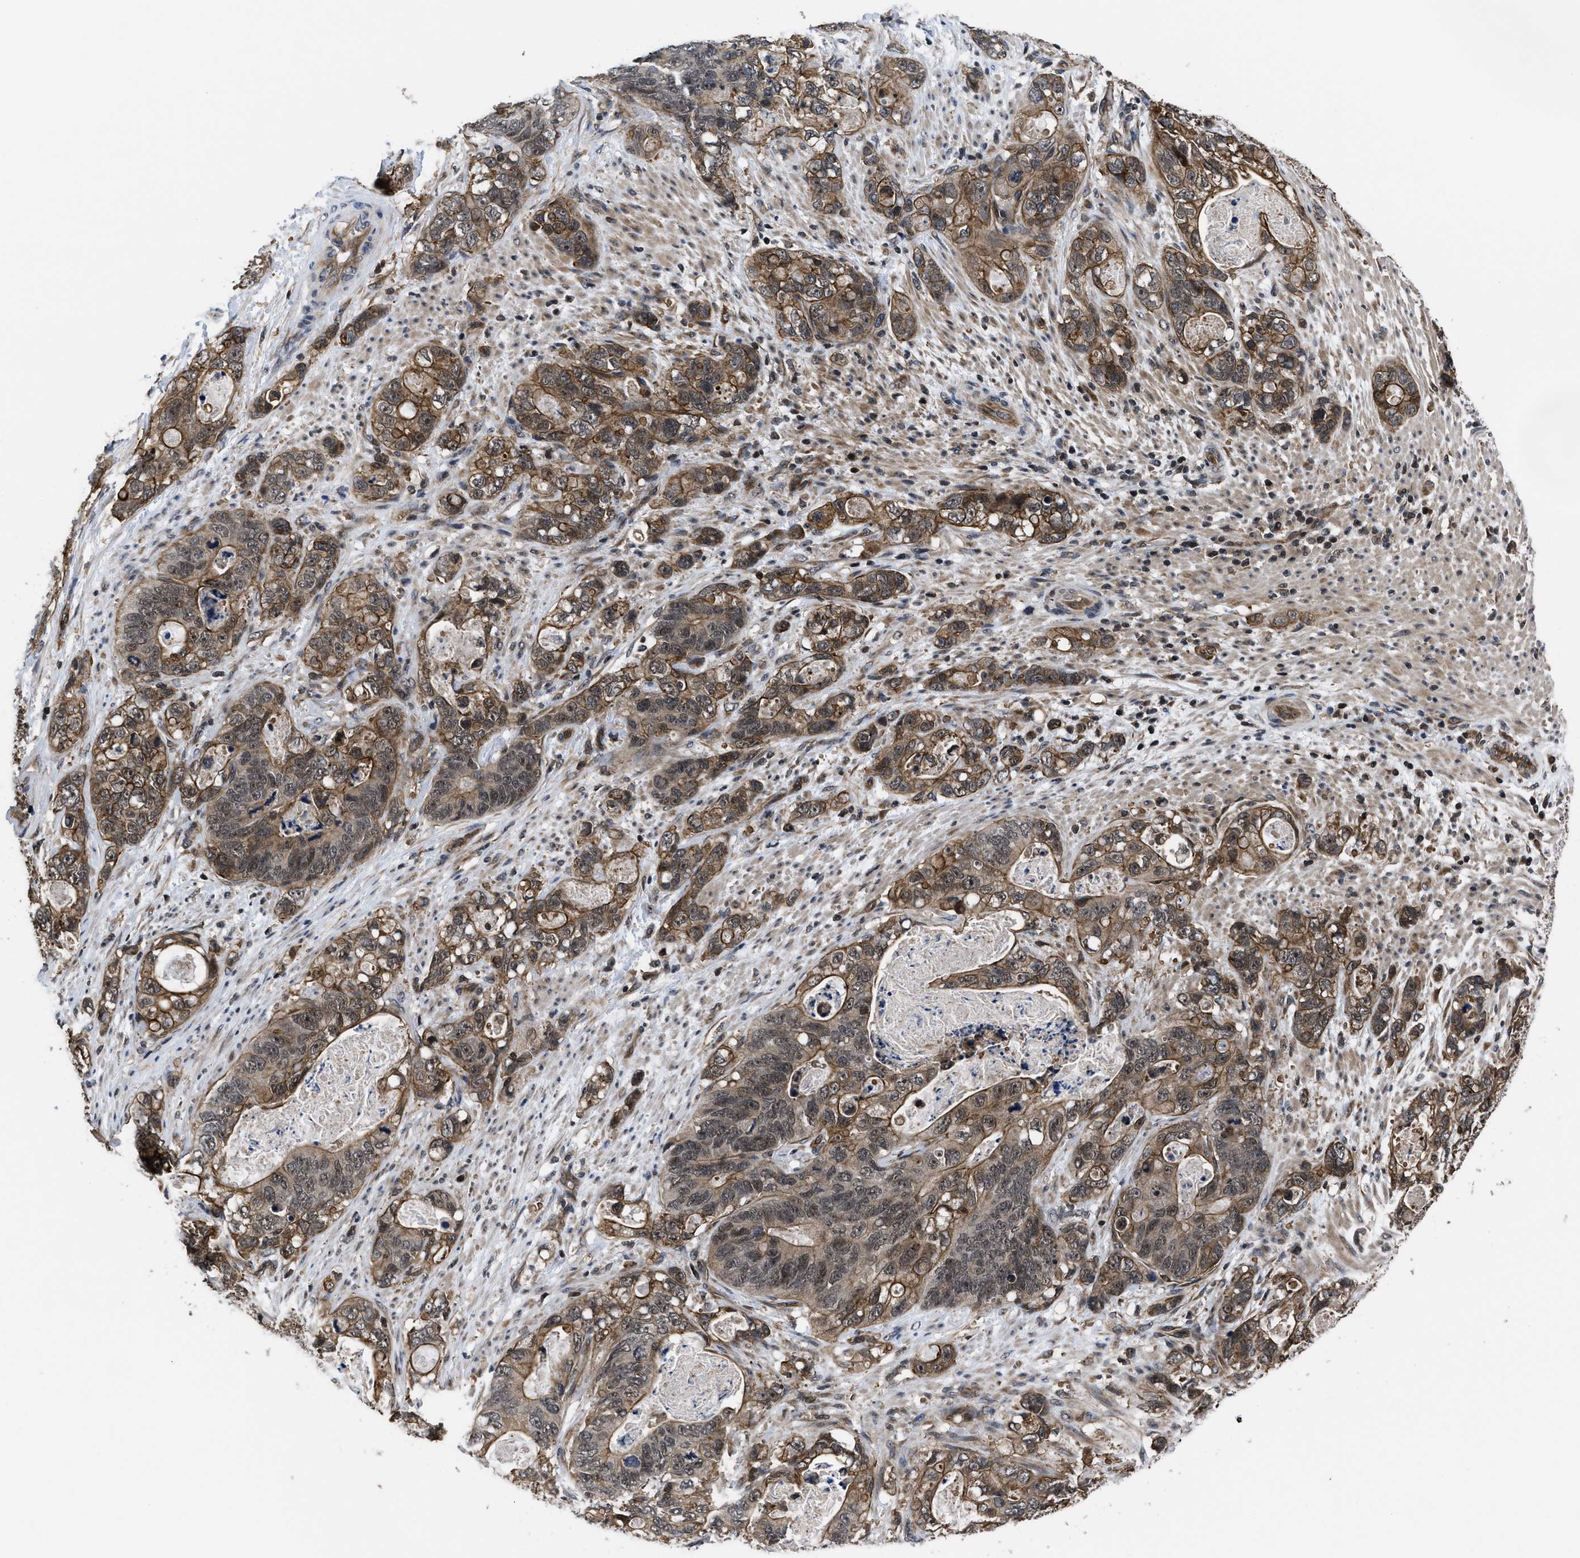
{"staining": {"intensity": "weak", "quantity": ">75%", "location": "cytoplasmic/membranous,nuclear"}, "tissue": "stomach cancer", "cell_type": "Tumor cells", "image_type": "cancer", "snomed": [{"axis": "morphology", "description": "Normal tissue, NOS"}, {"axis": "morphology", "description": "Adenocarcinoma, NOS"}, {"axis": "topography", "description": "Stomach"}], "caption": "Approximately >75% of tumor cells in stomach cancer (adenocarcinoma) reveal weak cytoplasmic/membranous and nuclear protein staining as visualized by brown immunohistochemical staining.", "gene": "DNAJC14", "patient": {"sex": "female", "age": 89}}